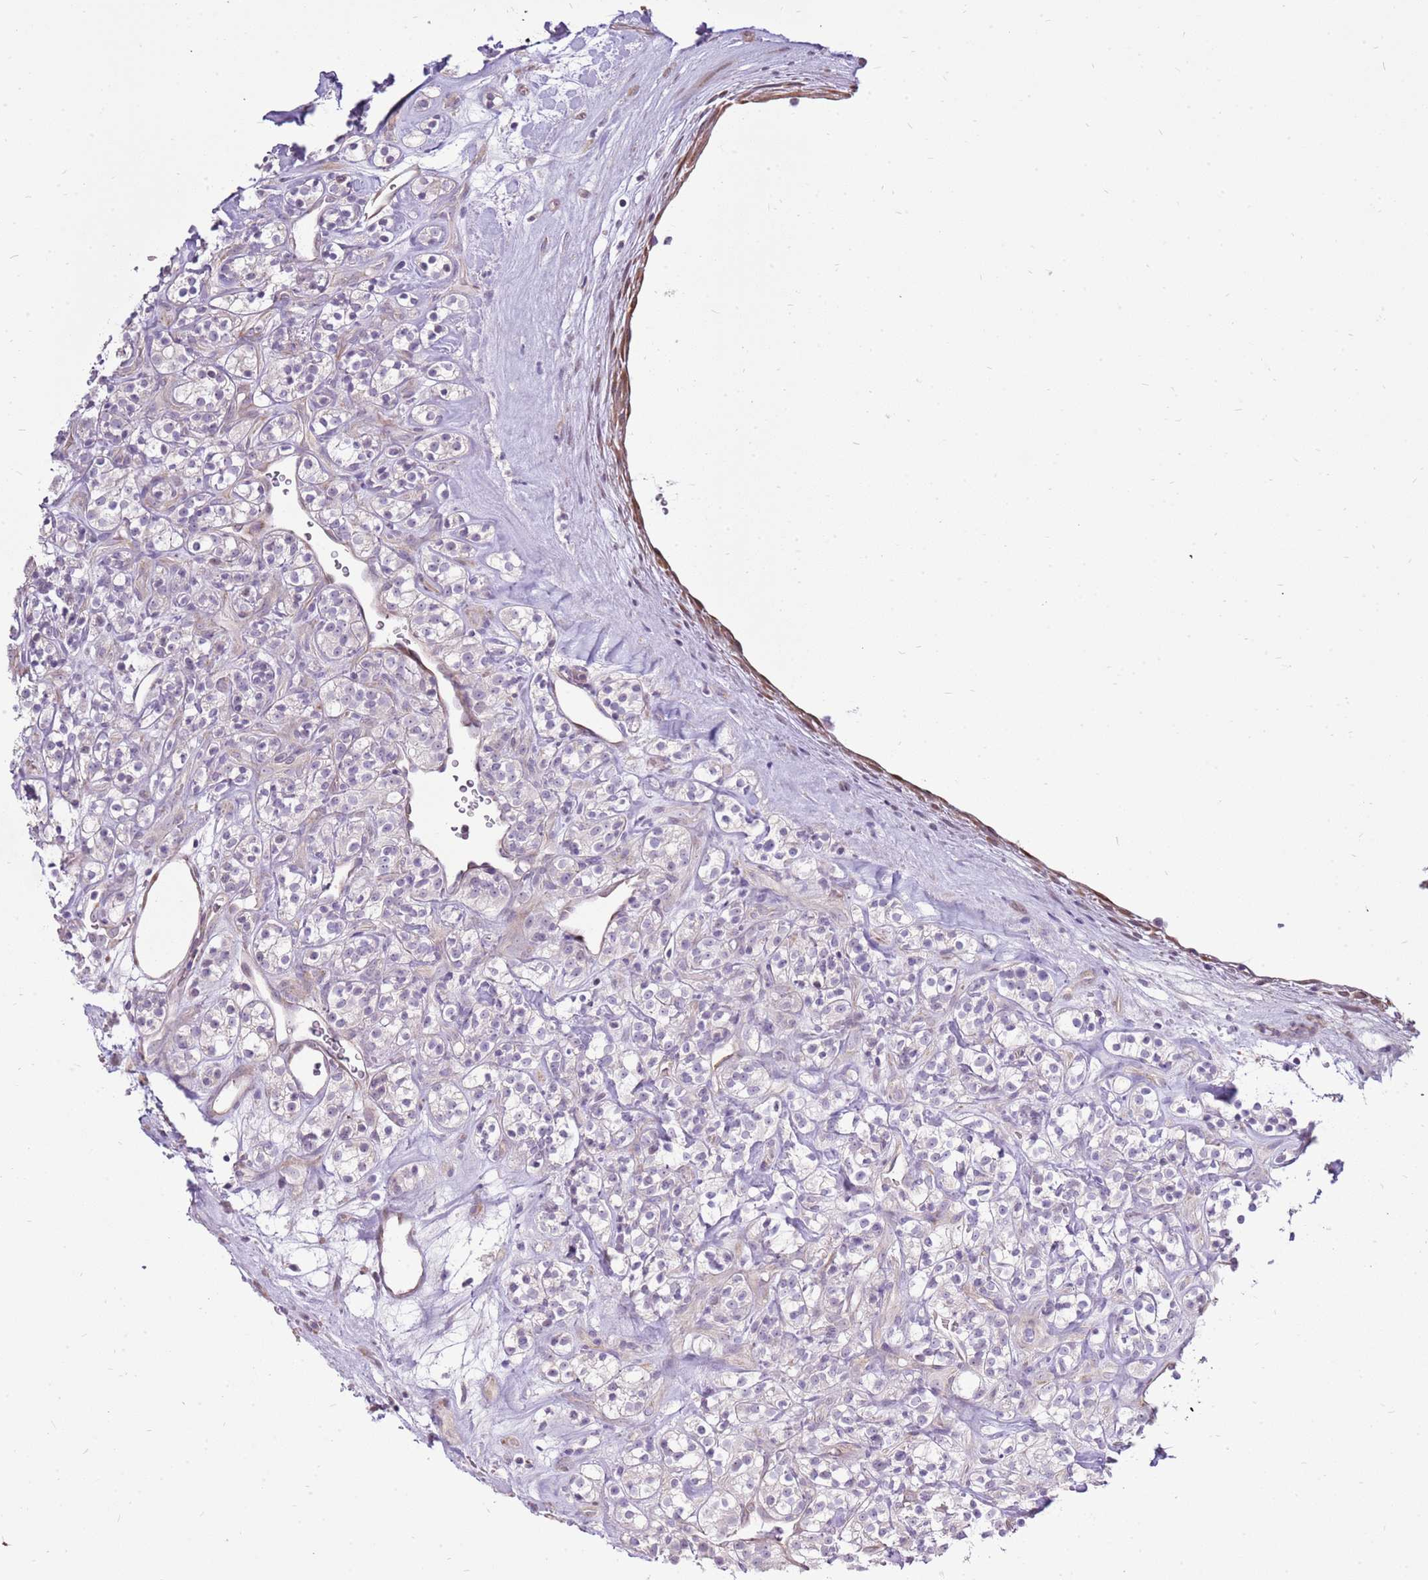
{"staining": {"intensity": "negative", "quantity": "none", "location": "none"}, "tissue": "renal cancer", "cell_type": "Tumor cells", "image_type": "cancer", "snomed": [{"axis": "morphology", "description": "Adenocarcinoma, NOS"}, {"axis": "topography", "description": "Kidney"}], "caption": "A micrograph of renal adenocarcinoma stained for a protein exhibits no brown staining in tumor cells. Brightfield microscopy of immunohistochemistry (IHC) stained with DAB (3,3'-diaminobenzidine) (brown) and hematoxylin (blue), captured at high magnification.", "gene": "UGGT2", "patient": {"sex": "male", "age": 77}}